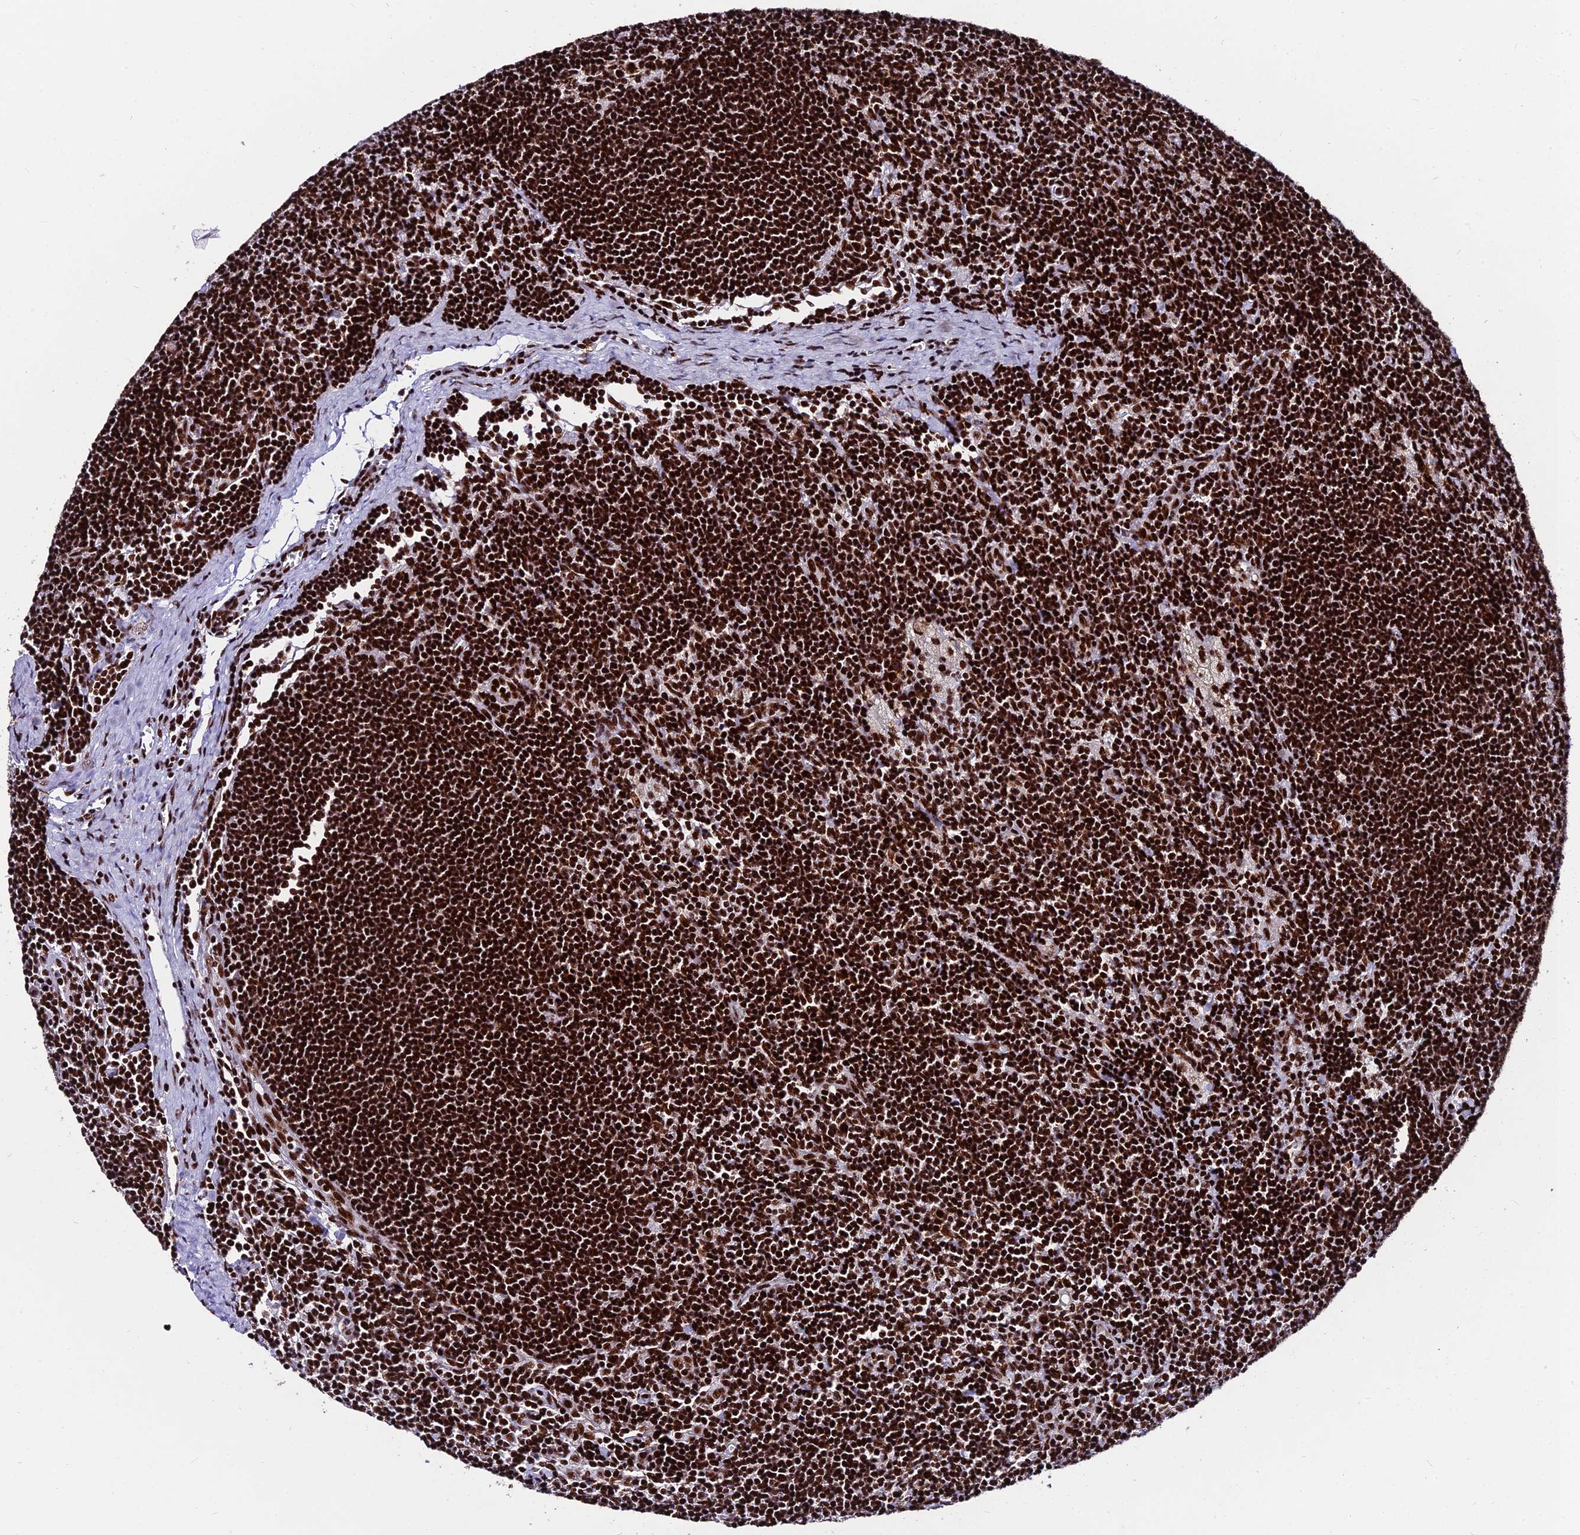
{"staining": {"intensity": "strong", "quantity": ">75%", "location": "nuclear"}, "tissue": "lymph node", "cell_type": "Non-germinal center cells", "image_type": "normal", "snomed": [{"axis": "morphology", "description": "Normal tissue, NOS"}, {"axis": "topography", "description": "Lymph node"}], "caption": "Immunohistochemistry photomicrograph of normal human lymph node stained for a protein (brown), which shows high levels of strong nuclear expression in approximately >75% of non-germinal center cells.", "gene": "HNRNPH1", "patient": {"sex": "male", "age": 24}}